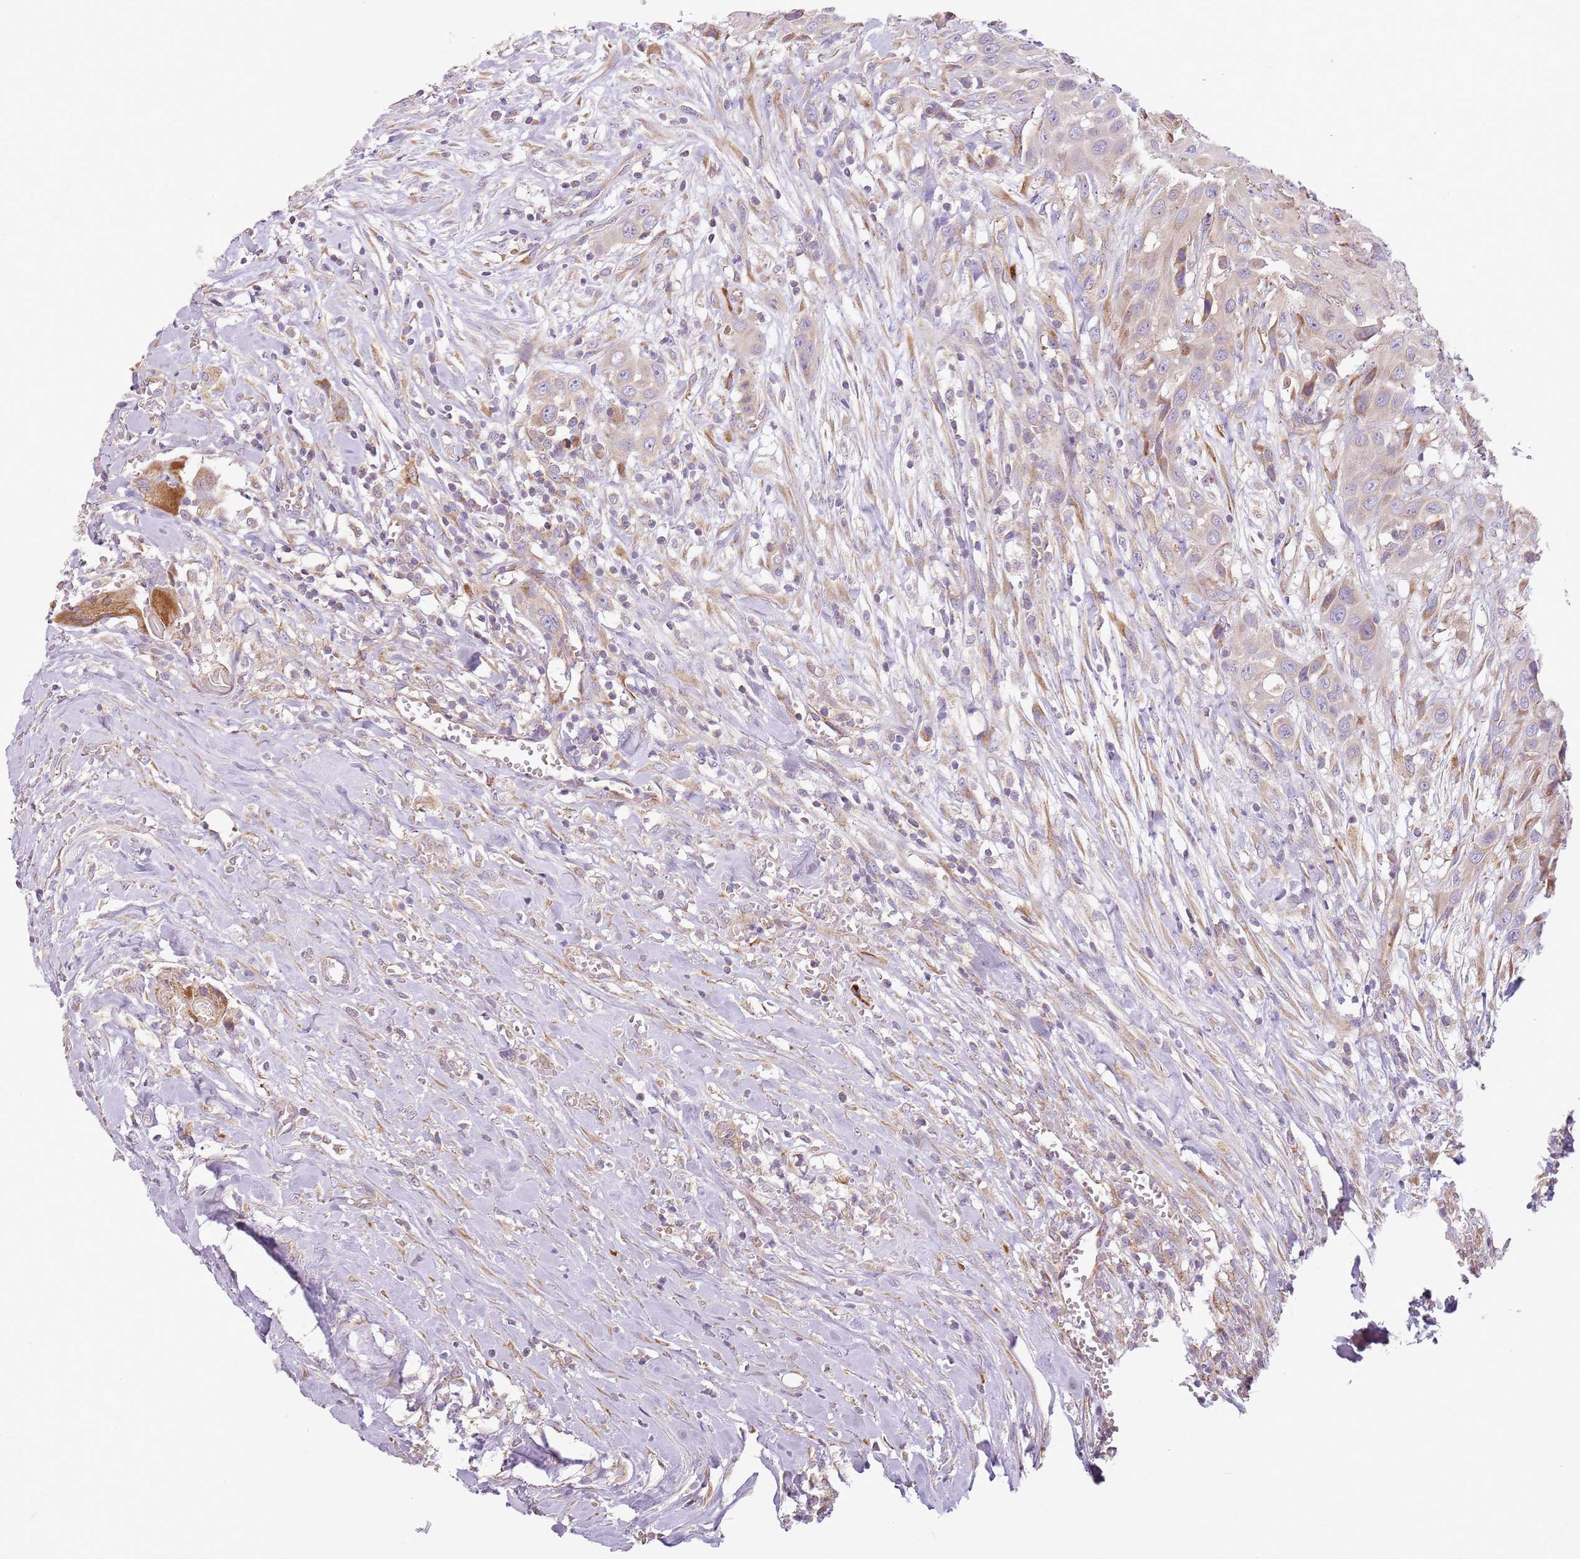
{"staining": {"intensity": "weak", "quantity": "<25%", "location": "cytoplasmic/membranous"}, "tissue": "head and neck cancer", "cell_type": "Tumor cells", "image_type": "cancer", "snomed": [{"axis": "morphology", "description": "Squamous cell carcinoma, NOS"}, {"axis": "topography", "description": "Head-Neck"}], "caption": "A high-resolution micrograph shows immunohistochemistry (IHC) staining of head and neck cancer, which shows no significant expression in tumor cells. (Stains: DAB IHC with hematoxylin counter stain, Microscopy: brightfield microscopy at high magnification).", "gene": "TMEM200C", "patient": {"sex": "male", "age": 81}}